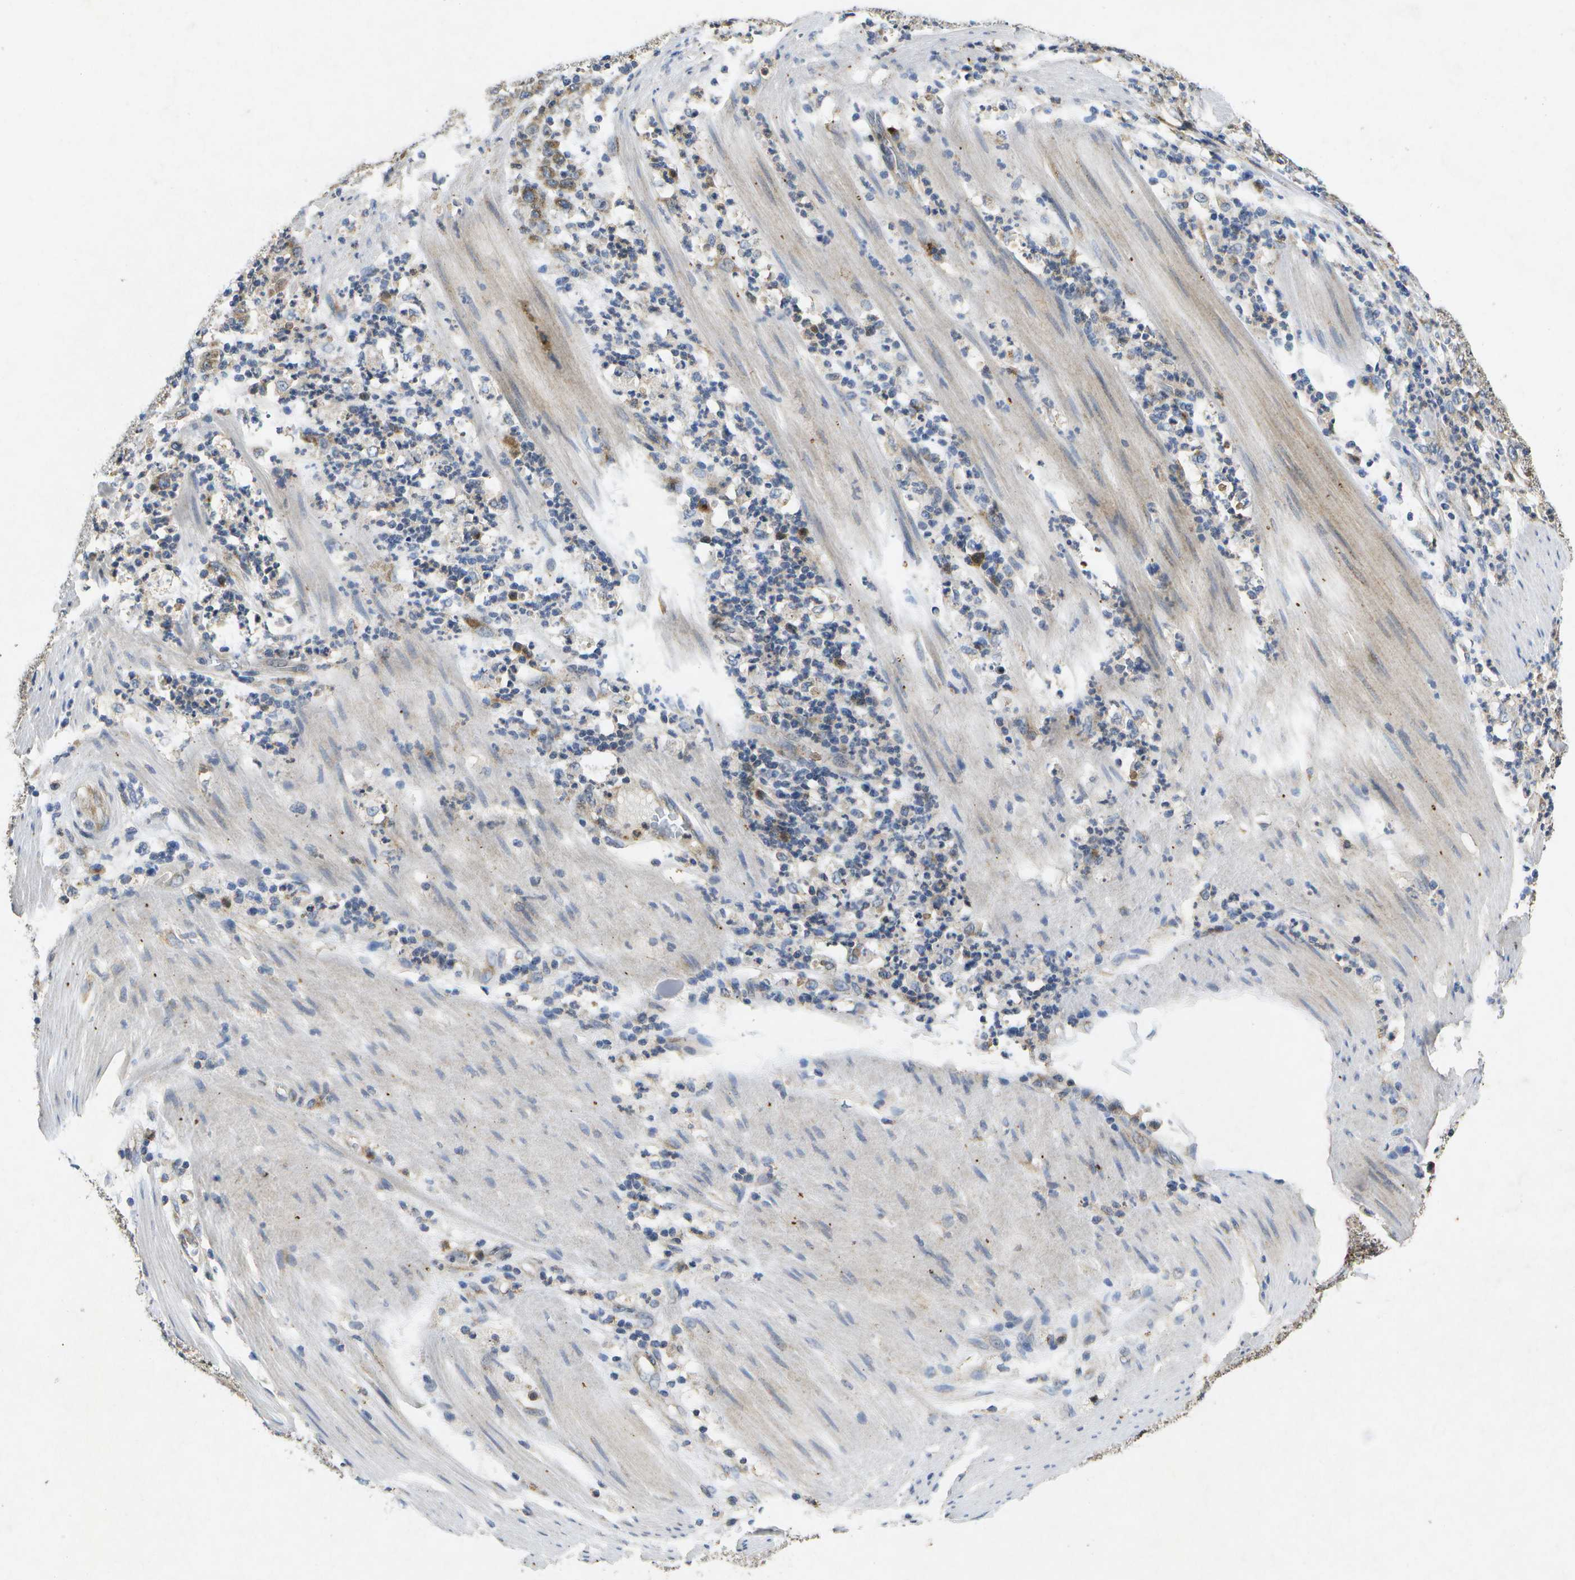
{"staining": {"intensity": "moderate", "quantity": "25%-75%", "location": "cytoplasmic/membranous"}, "tissue": "stomach cancer", "cell_type": "Tumor cells", "image_type": "cancer", "snomed": [{"axis": "morphology", "description": "Adenocarcinoma, NOS"}, {"axis": "topography", "description": "Stomach, lower"}], "caption": "Brown immunohistochemical staining in human adenocarcinoma (stomach) demonstrates moderate cytoplasmic/membranous expression in approximately 25%-75% of tumor cells. Immunohistochemistry stains the protein of interest in brown and the nuclei are stained blue.", "gene": "KDELR1", "patient": {"sex": "female", "age": 71}}